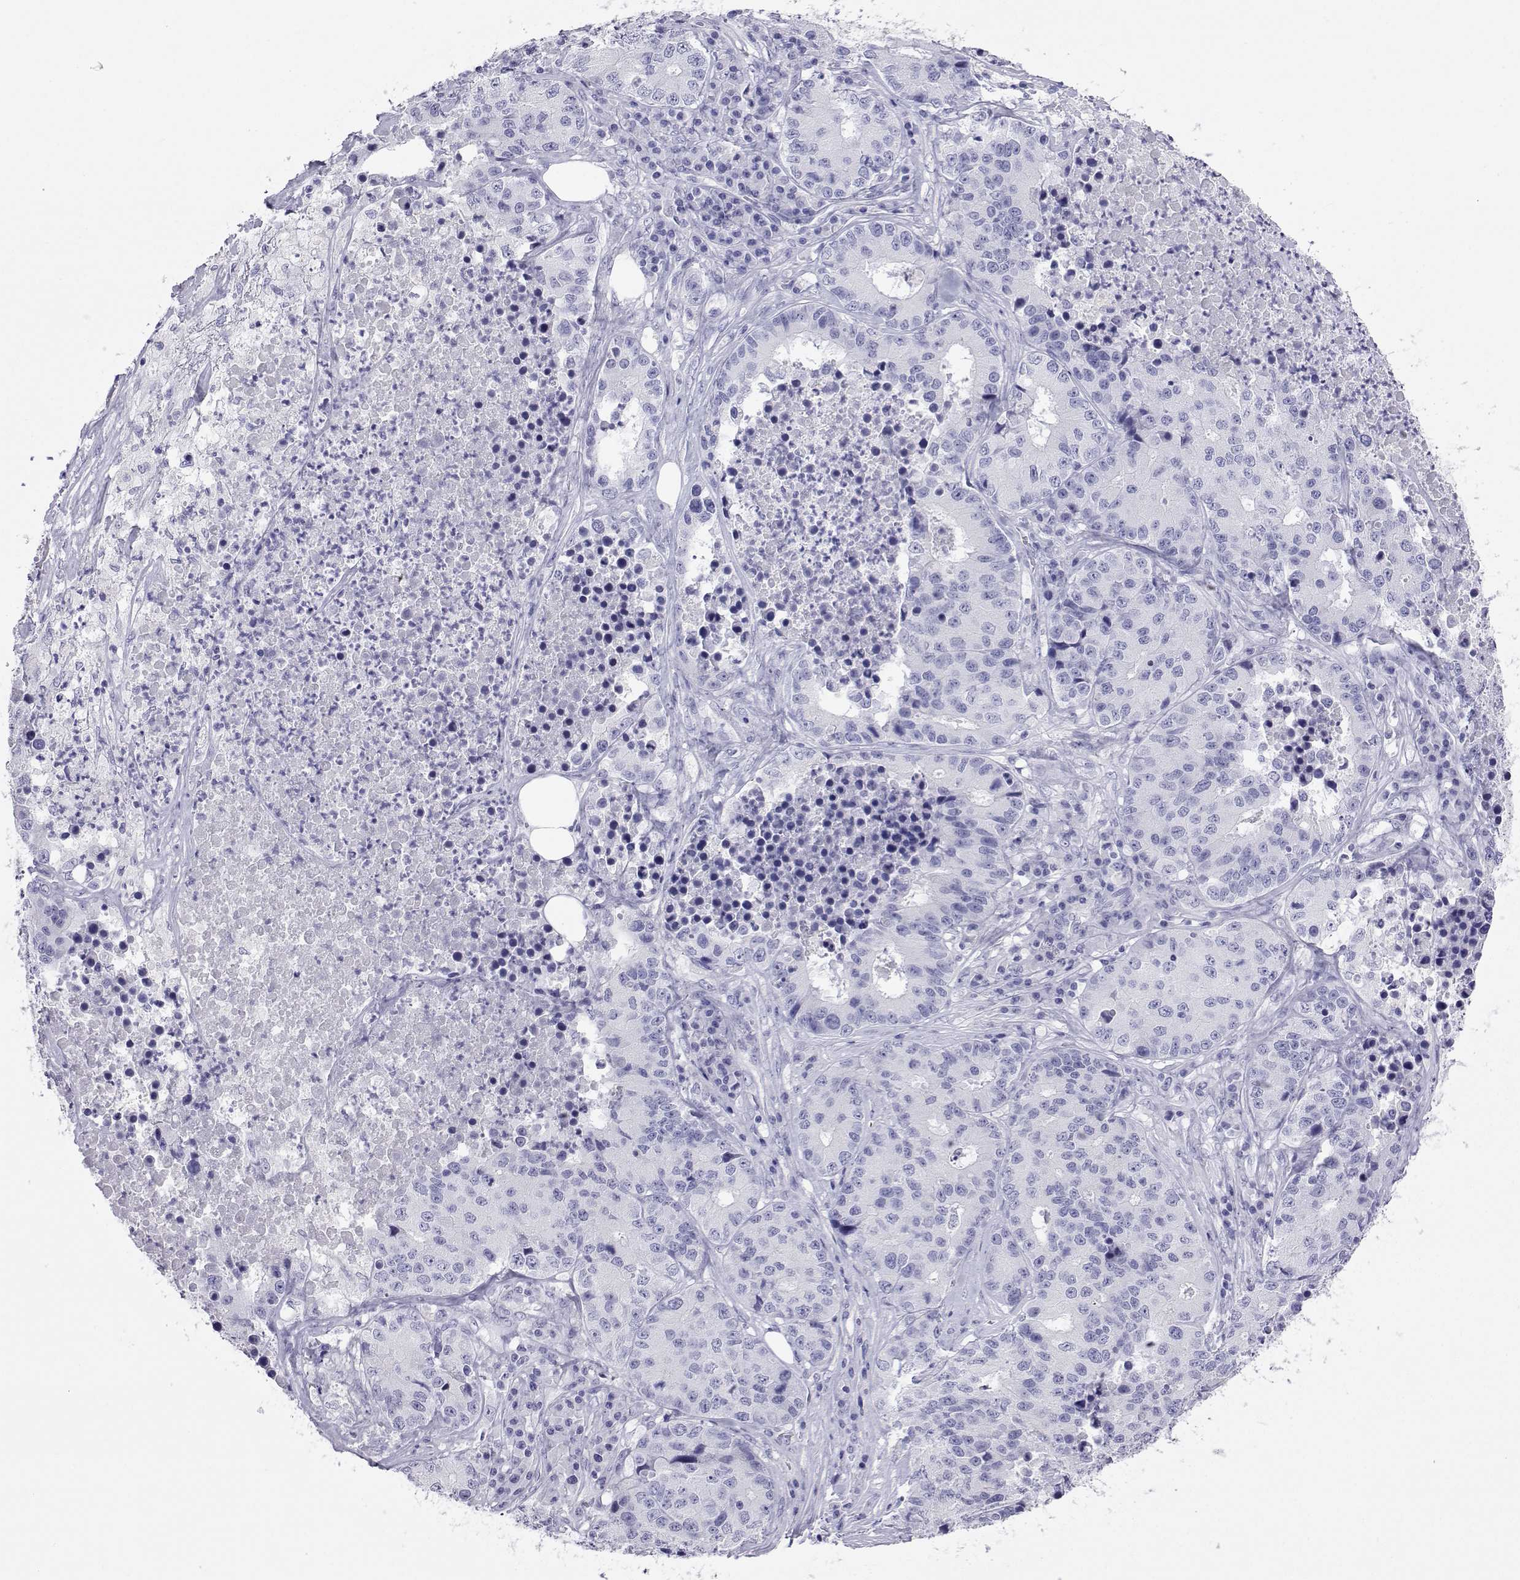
{"staining": {"intensity": "negative", "quantity": "none", "location": "none"}, "tissue": "stomach cancer", "cell_type": "Tumor cells", "image_type": "cancer", "snomed": [{"axis": "morphology", "description": "Adenocarcinoma, NOS"}, {"axis": "topography", "description": "Stomach"}], "caption": "High power microscopy micrograph of an IHC photomicrograph of stomach cancer (adenocarcinoma), revealing no significant positivity in tumor cells. The staining is performed using DAB (3,3'-diaminobenzidine) brown chromogen with nuclei counter-stained in using hematoxylin.", "gene": "PLIN4", "patient": {"sex": "male", "age": 71}}